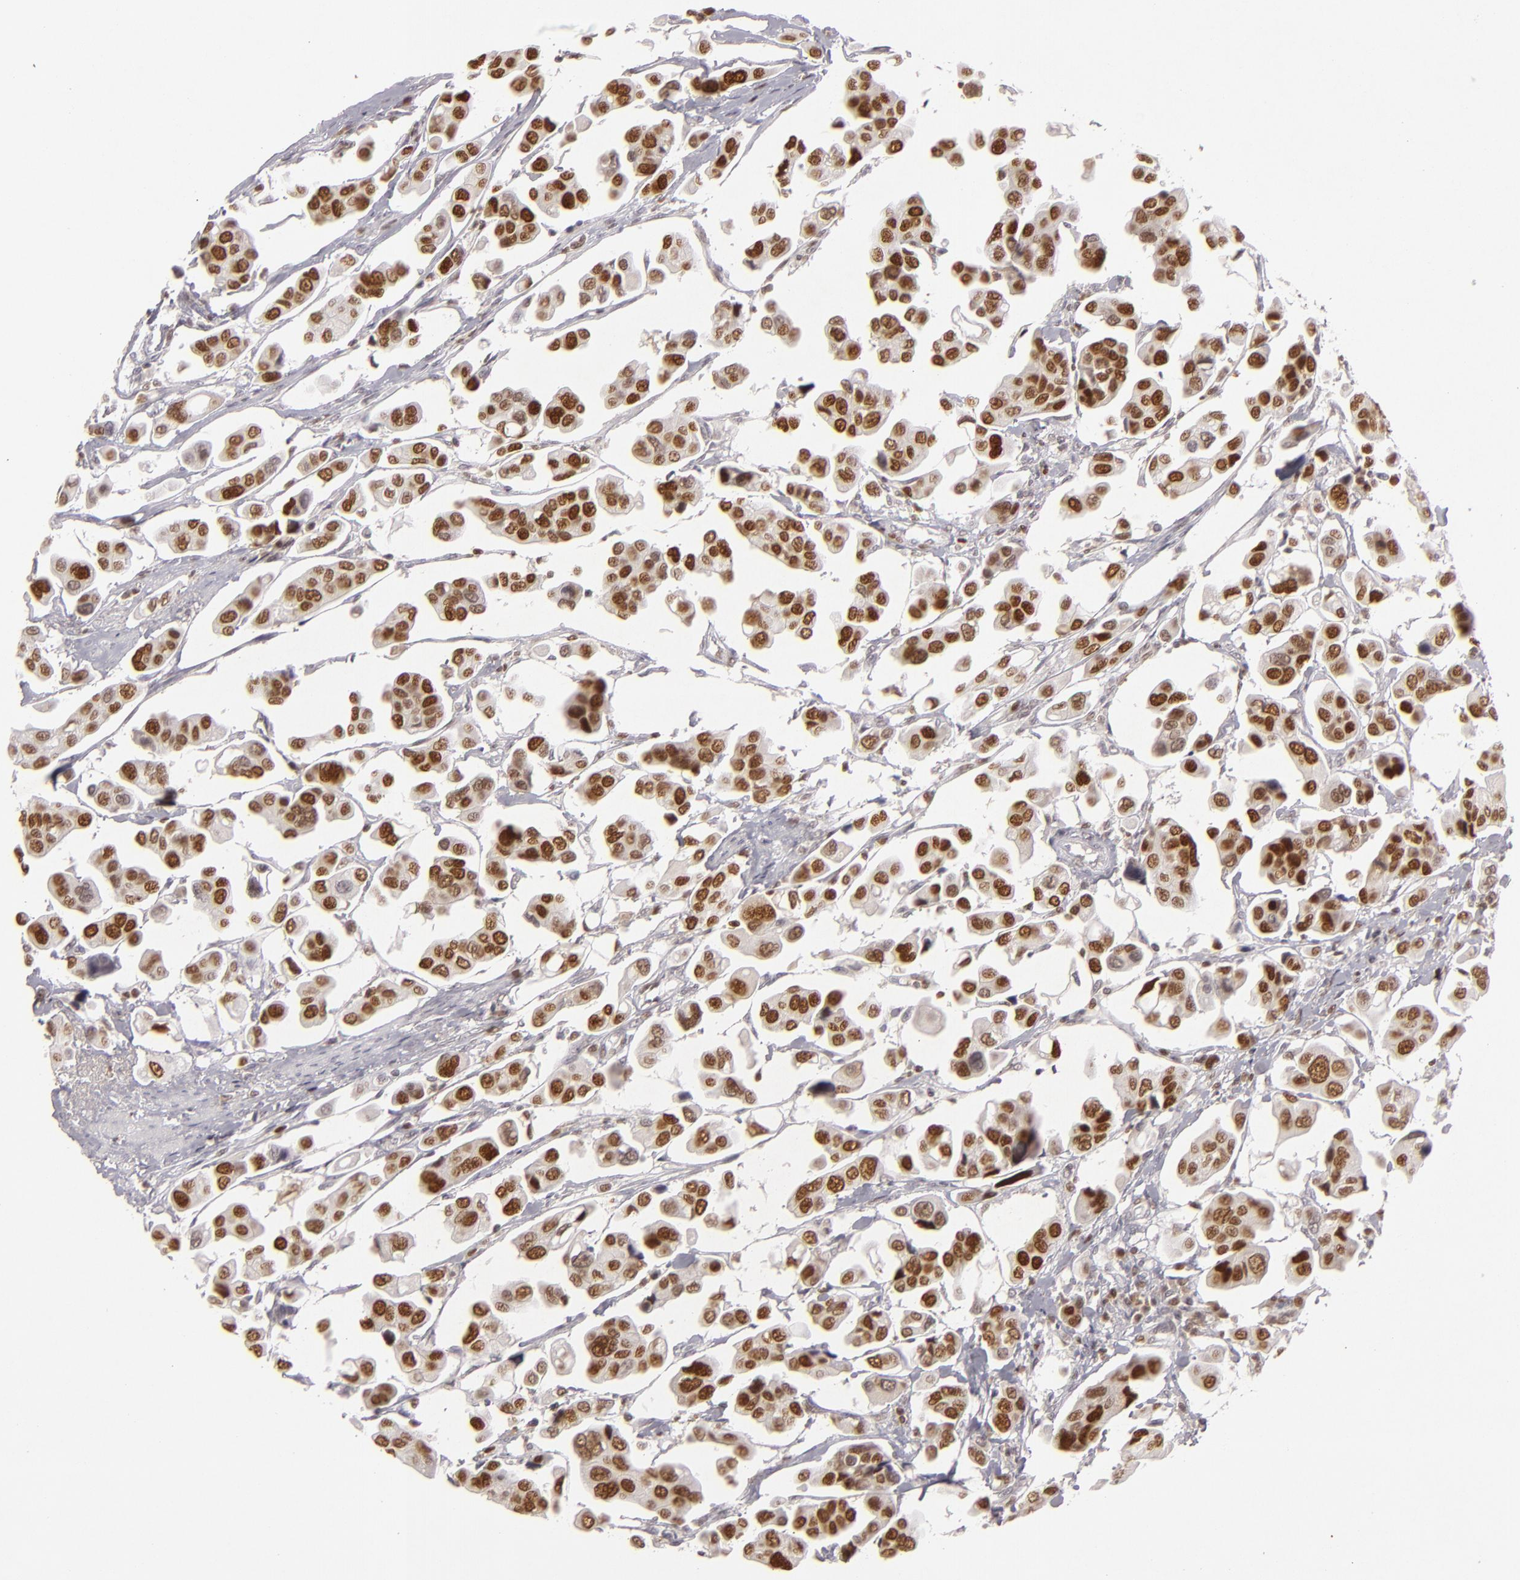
{"staining": {"intensity": "strong", "quantity": ">75%", "location": "nuclear"}, "tissue": "urothelial cancer", "cell_type": "Tumor cells", "image_type": "cancer", "snomed": [{"axis": "morphology", "description": "Adenocarcinoma, NOS"}, {"axis": "topography", "description": "Urinary bladder"}], "caption": "Strong nuclear positivity is seen in approximately >75% of tumor cells in urothelial cancer.", "gene": "FEN1", "patient": {"sex": "male", "age": 61}}